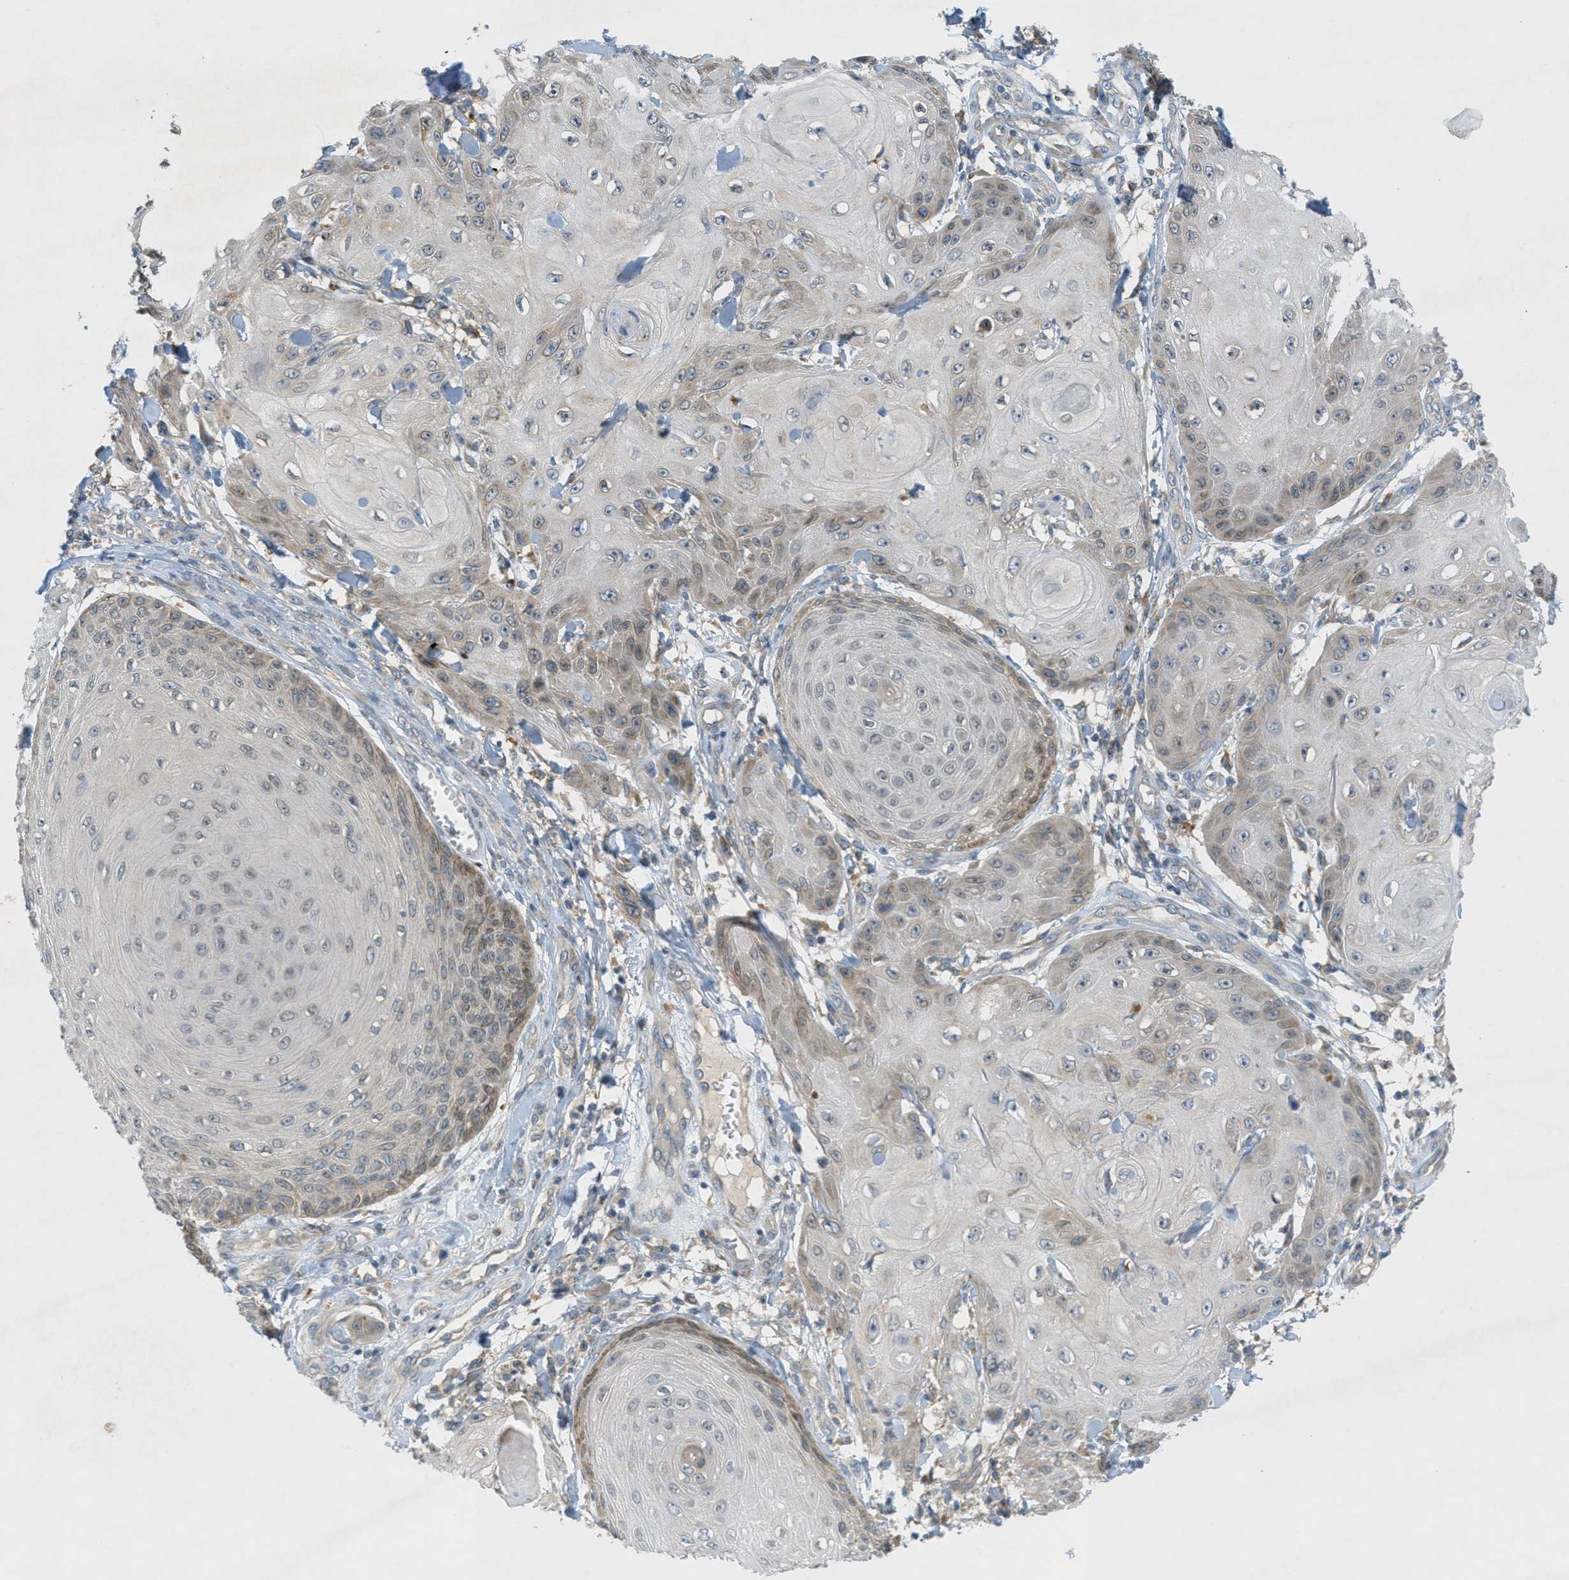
{"staining": {"intensity": "weak", "quantity": "<25%", "location": "cytoplasmic/membranous,nuclear"}, "tissue": "skin cancer", "cell_type": "Tumor cells", "image_type": "cancer", "snomed": [{"axis": "morphology", "description": "Squamous cell carcinoma, NOS"}, {"axis": "topography", "description": "Skin"}], "caption": "High magnification brightfield microscopy of skin cancer stained with DAB (brown) and counterstained with hematoxylin (blue): tumor cells show no significant expression.", "gene": "SIGMAR1", "patient": {"sex": "male", "age": 74}}